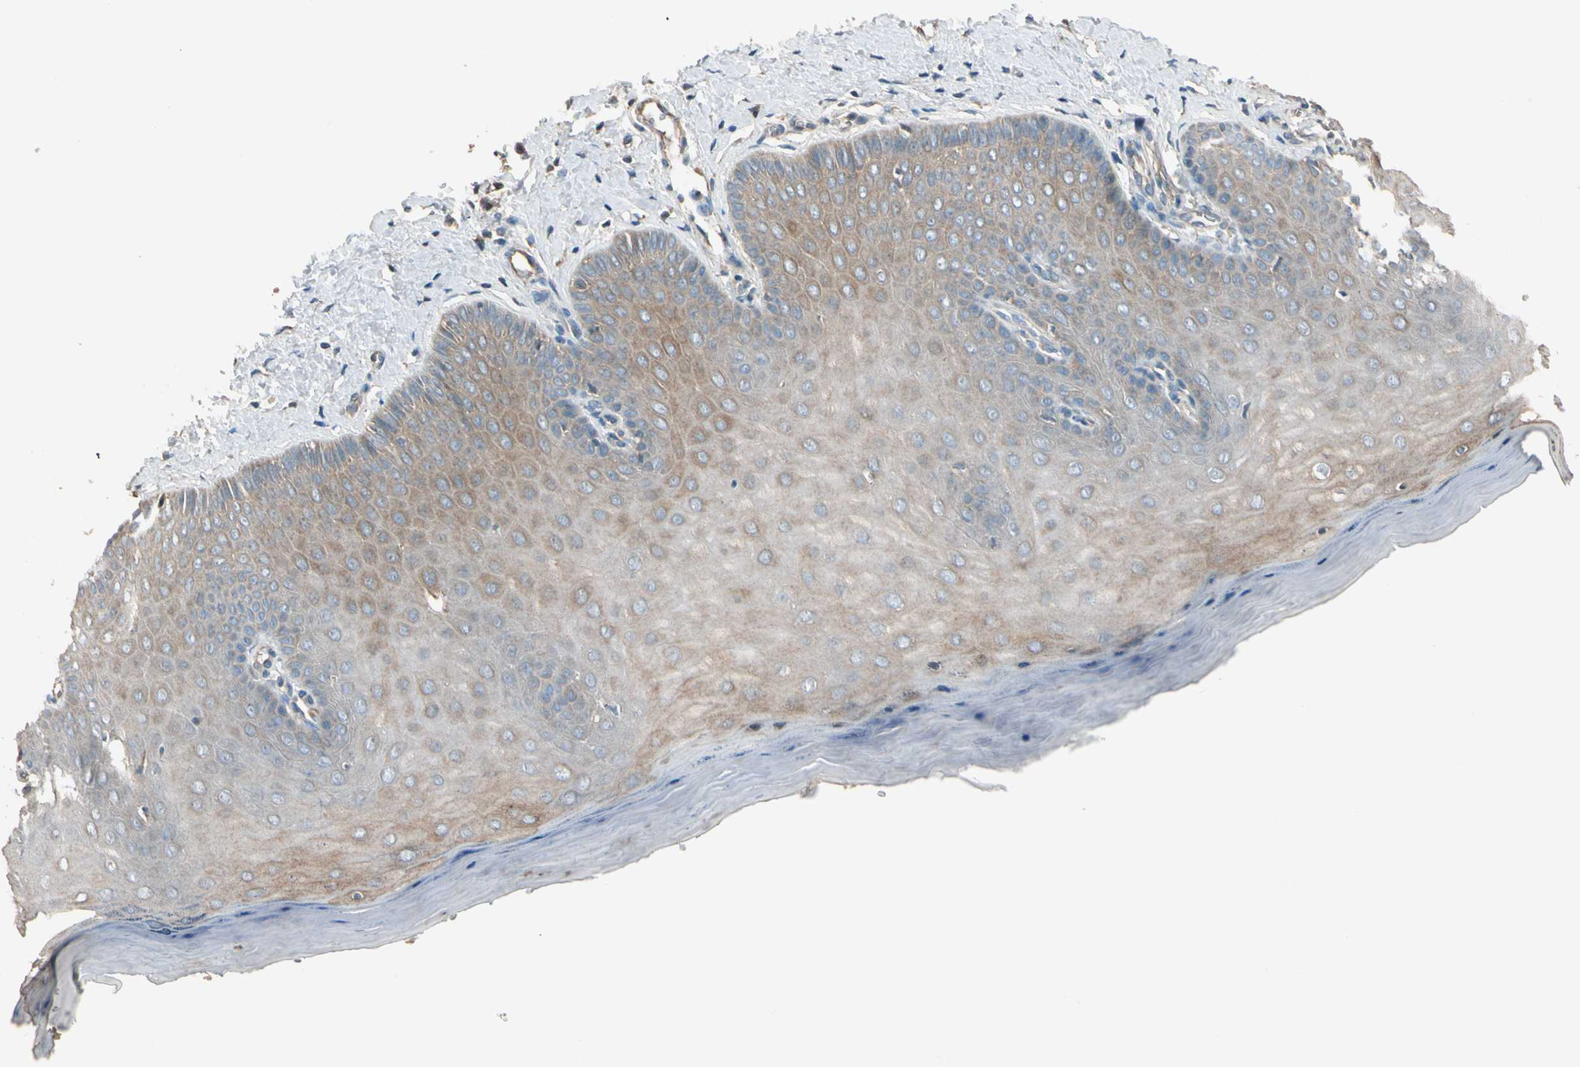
{"staining": {"intensity": "moderate", "quantity": ">75%", "location": "cytoplasmic/membranous"}, "tissue": "cervix", "cell_type": "Squamous epithelial cells", "image_type": "normal", "snomed": [{"axis": "morphology", "description": "Normal tissue, NOS"}, {"axis": "topography", "description": "Cervix"}], "caption": "DAB (3,3'-diaminobenzidine) immunohistochemical staining of normal cervix demonstrates moderate cytoplasmic/membranous protein staining in about >75% of squamous epithelial cells.", "gene": "TNFRSF21", "patient": {"sex": "female", "age": 55}}